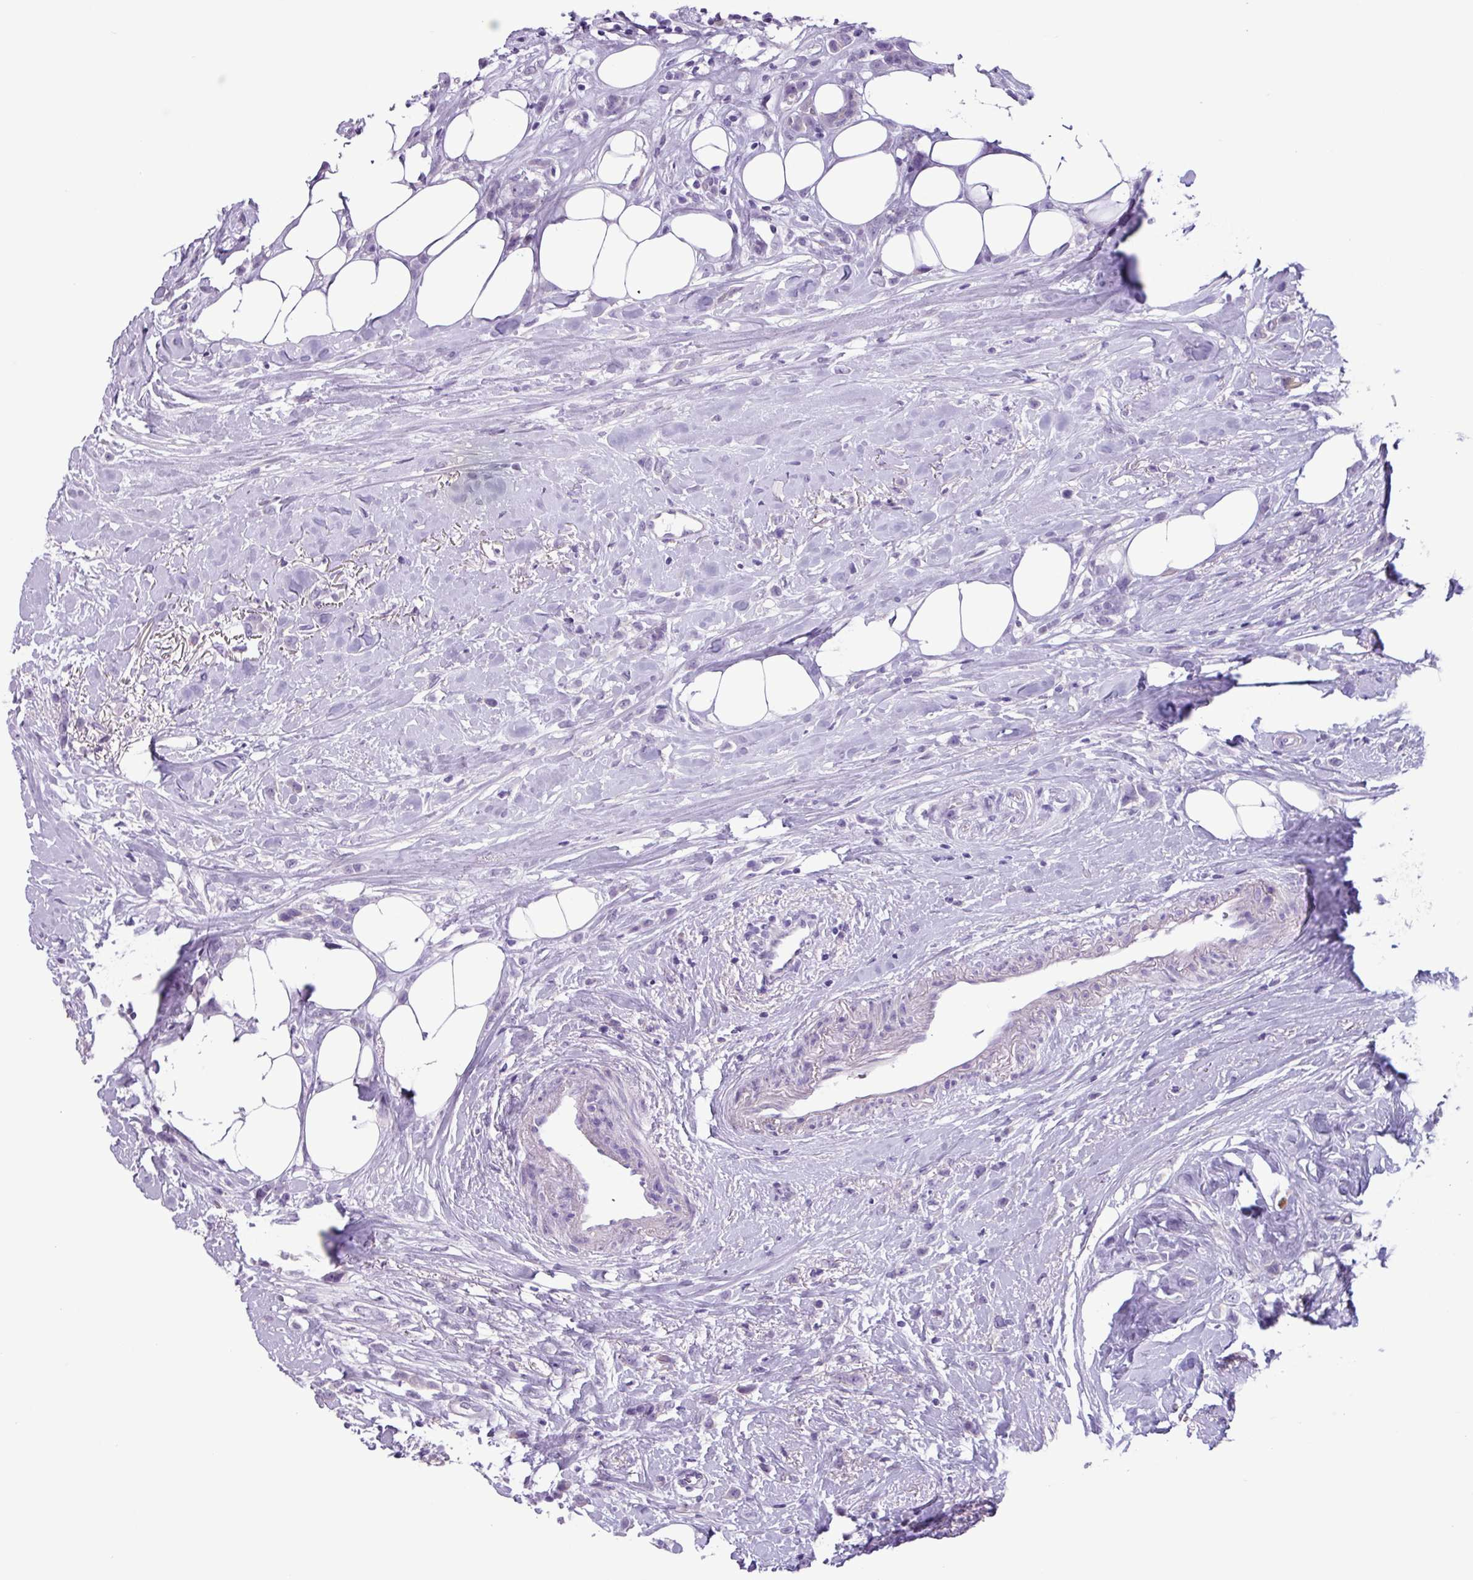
{"staining": {"intensity": "negative", "quantity": "none", "location": "none"}, "tissue": "breast cancer", "cell_type": "Tumor cells", "image_type": "cancer", "snomed": [{"axis": "morphology", "description": "Duct carcinoma"}, {"axis": "topography", "description": "Breast"}], "caption": "Immunohistochemistry of breast intraductal carcinoma demonstrates no staining in tumor cells.", "gene": "CYSTM1", "patient": {"sex": "female", "age": 80}}